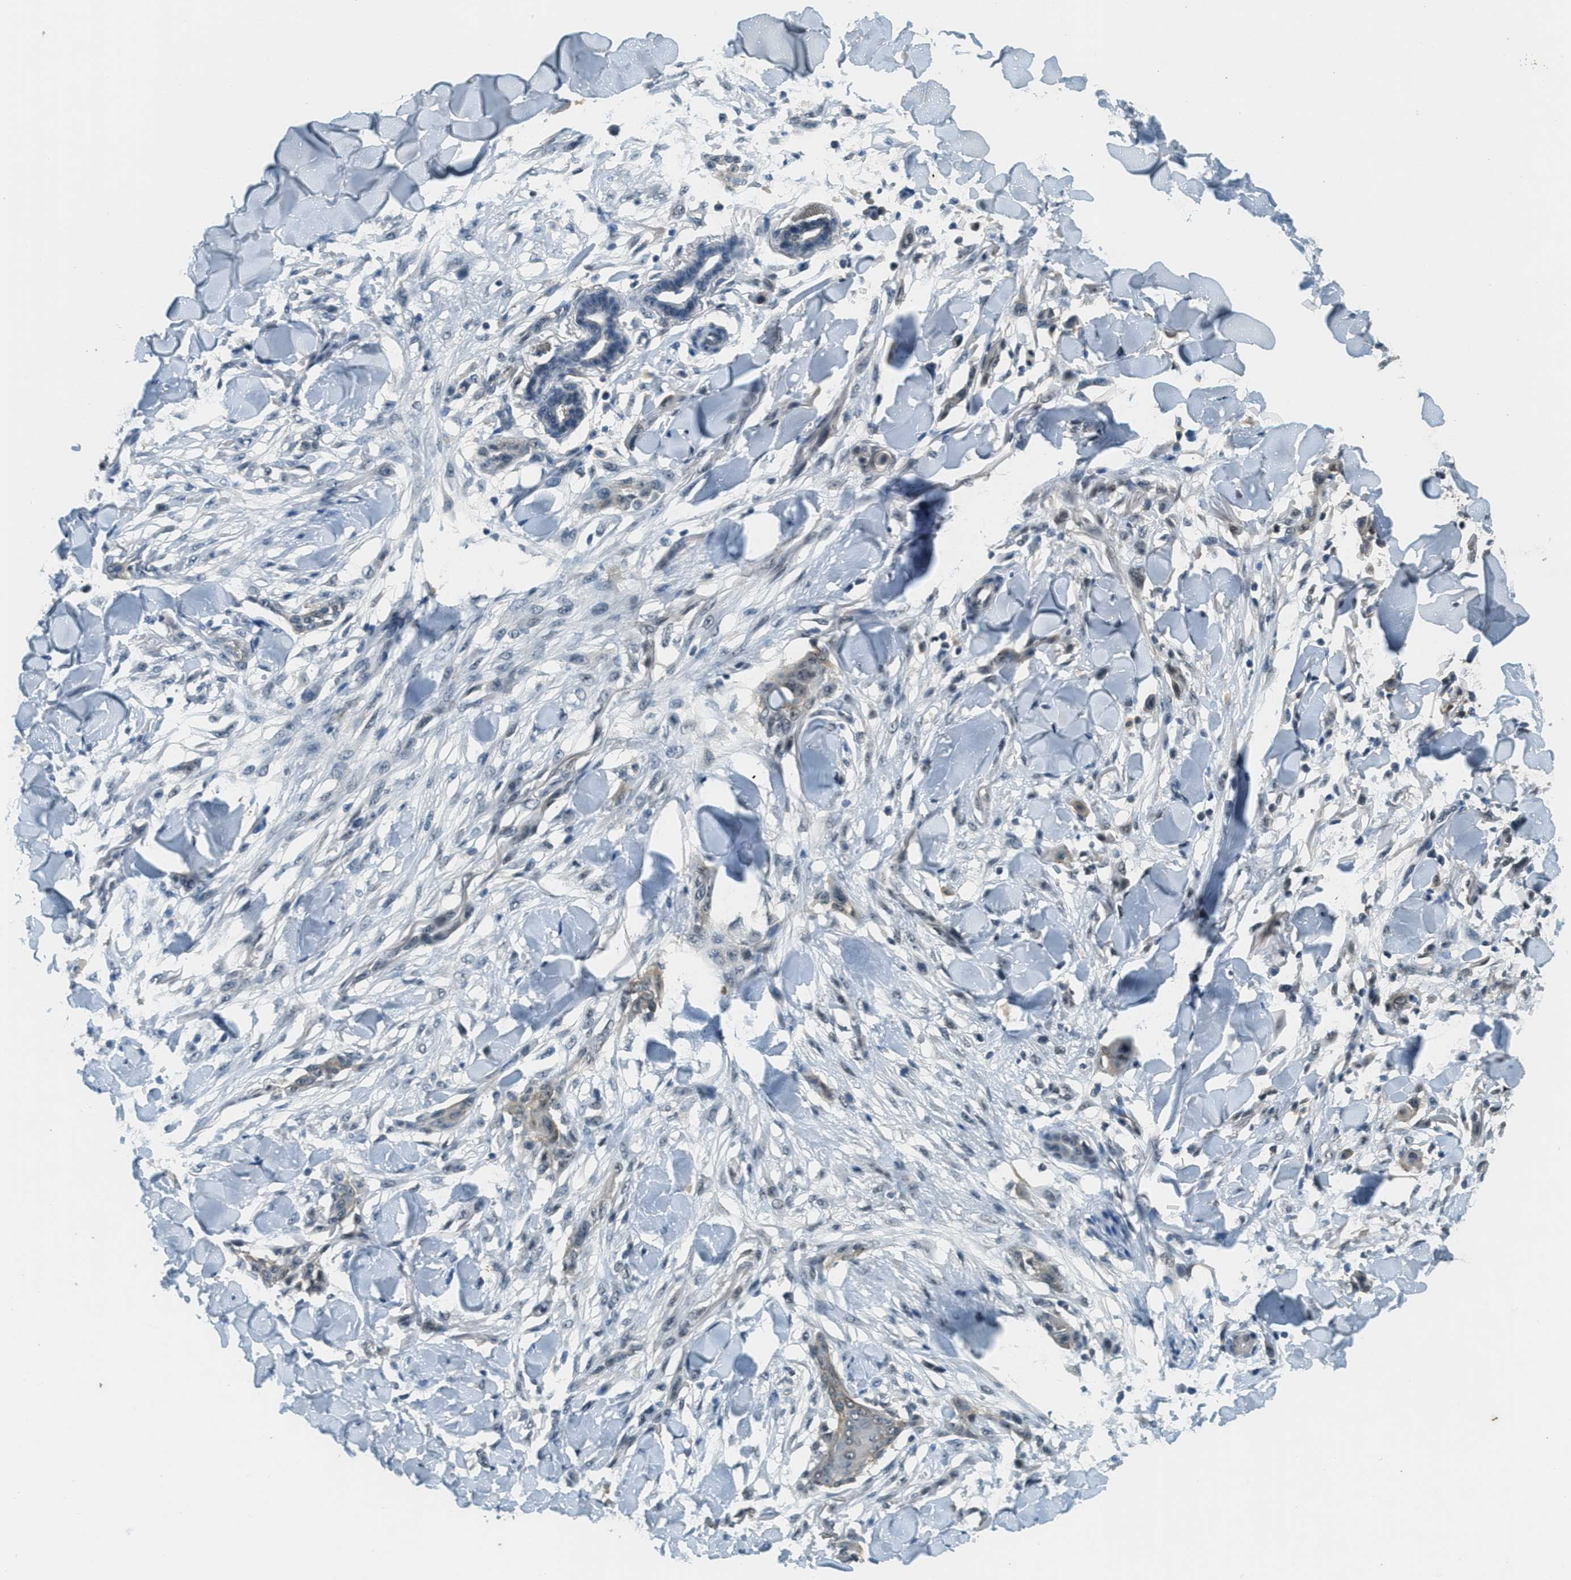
{"staining": {"intensity": "weak", "quantity": "<25%", "location": "cytoplasmic/membranous,nuclear"}, "tissue": "skin cancer", "cell_type": "Tumor cells", "image_type": "cancer", "snomed": [{"axis": "morphology", "description": "Normal tissue, NOS"}, {"axis": "morphology", "description": "Squamous cell carcinoma, NOS"}, {"axis": "topography", "description": "Skin"}], "caption": "Immunohistochemistry (IHC) of skin squamous cell carcinoma displays no expression in tumor cells. (Brightfield microscopy of DAB immunohistochemistry at high magnification).", "gene": "ZNF148", "patient": {"sex": "female", "age": 59}}